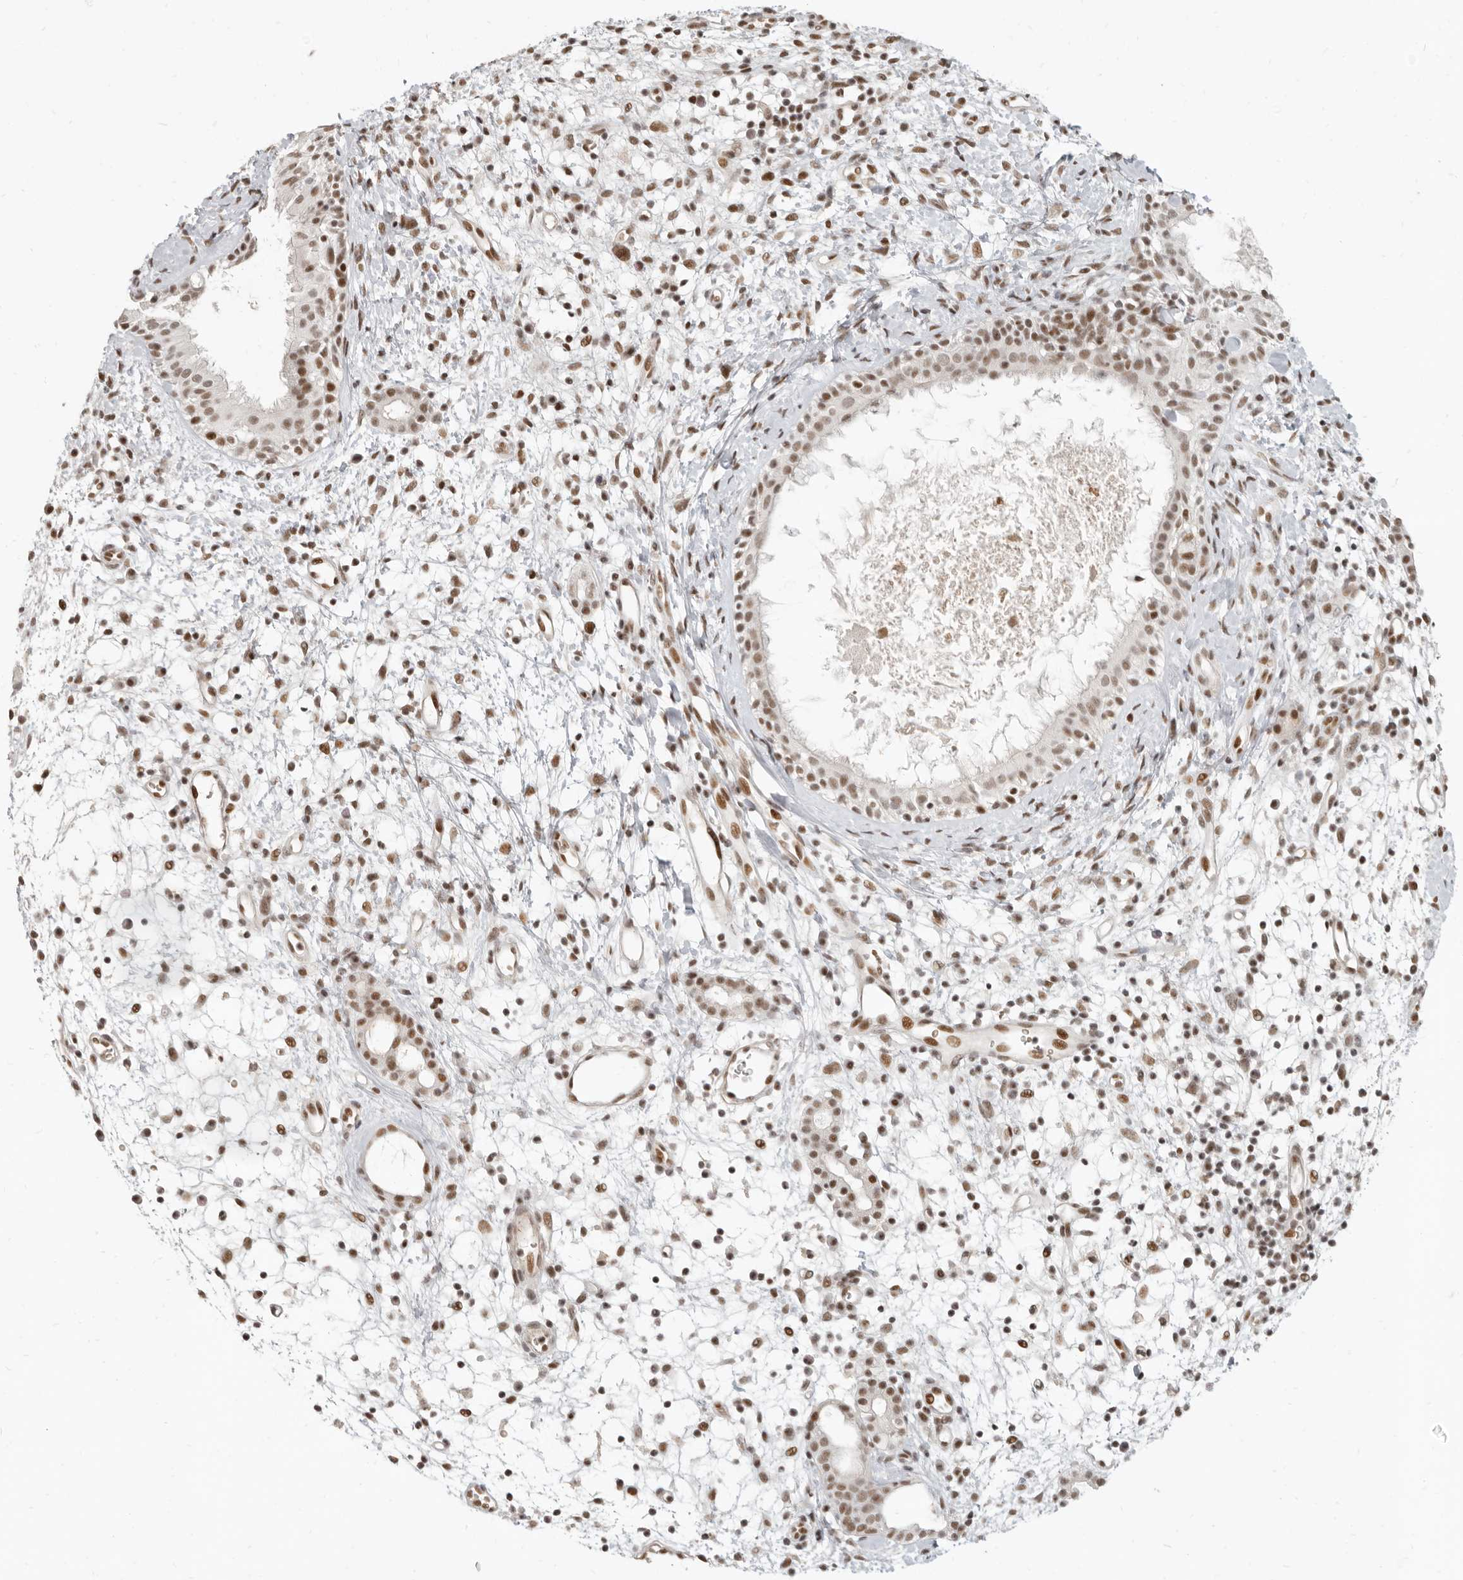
{"staining": {"intensity": "moderate", "quantity": ">75%", "location": "nuclear"}, "tissue": "nasopharynx", "cell_type": "Respiratory epithelial cells", "image_type": "normal", "snomed": [{"axis": "morphology", "description": "Normal tissue, NOS"}, {"axis": "topography", "description": "Nasopharynx"}], "caption": "Nasopharynx was stained to show a protein in brown. There is medium levels of moderate nuclear expression in about >75% of respiratory epithelial cells. Nuclei are stained in blue.", "gene": "GABPA", "patient": {"sex": "male", "age": 22}}